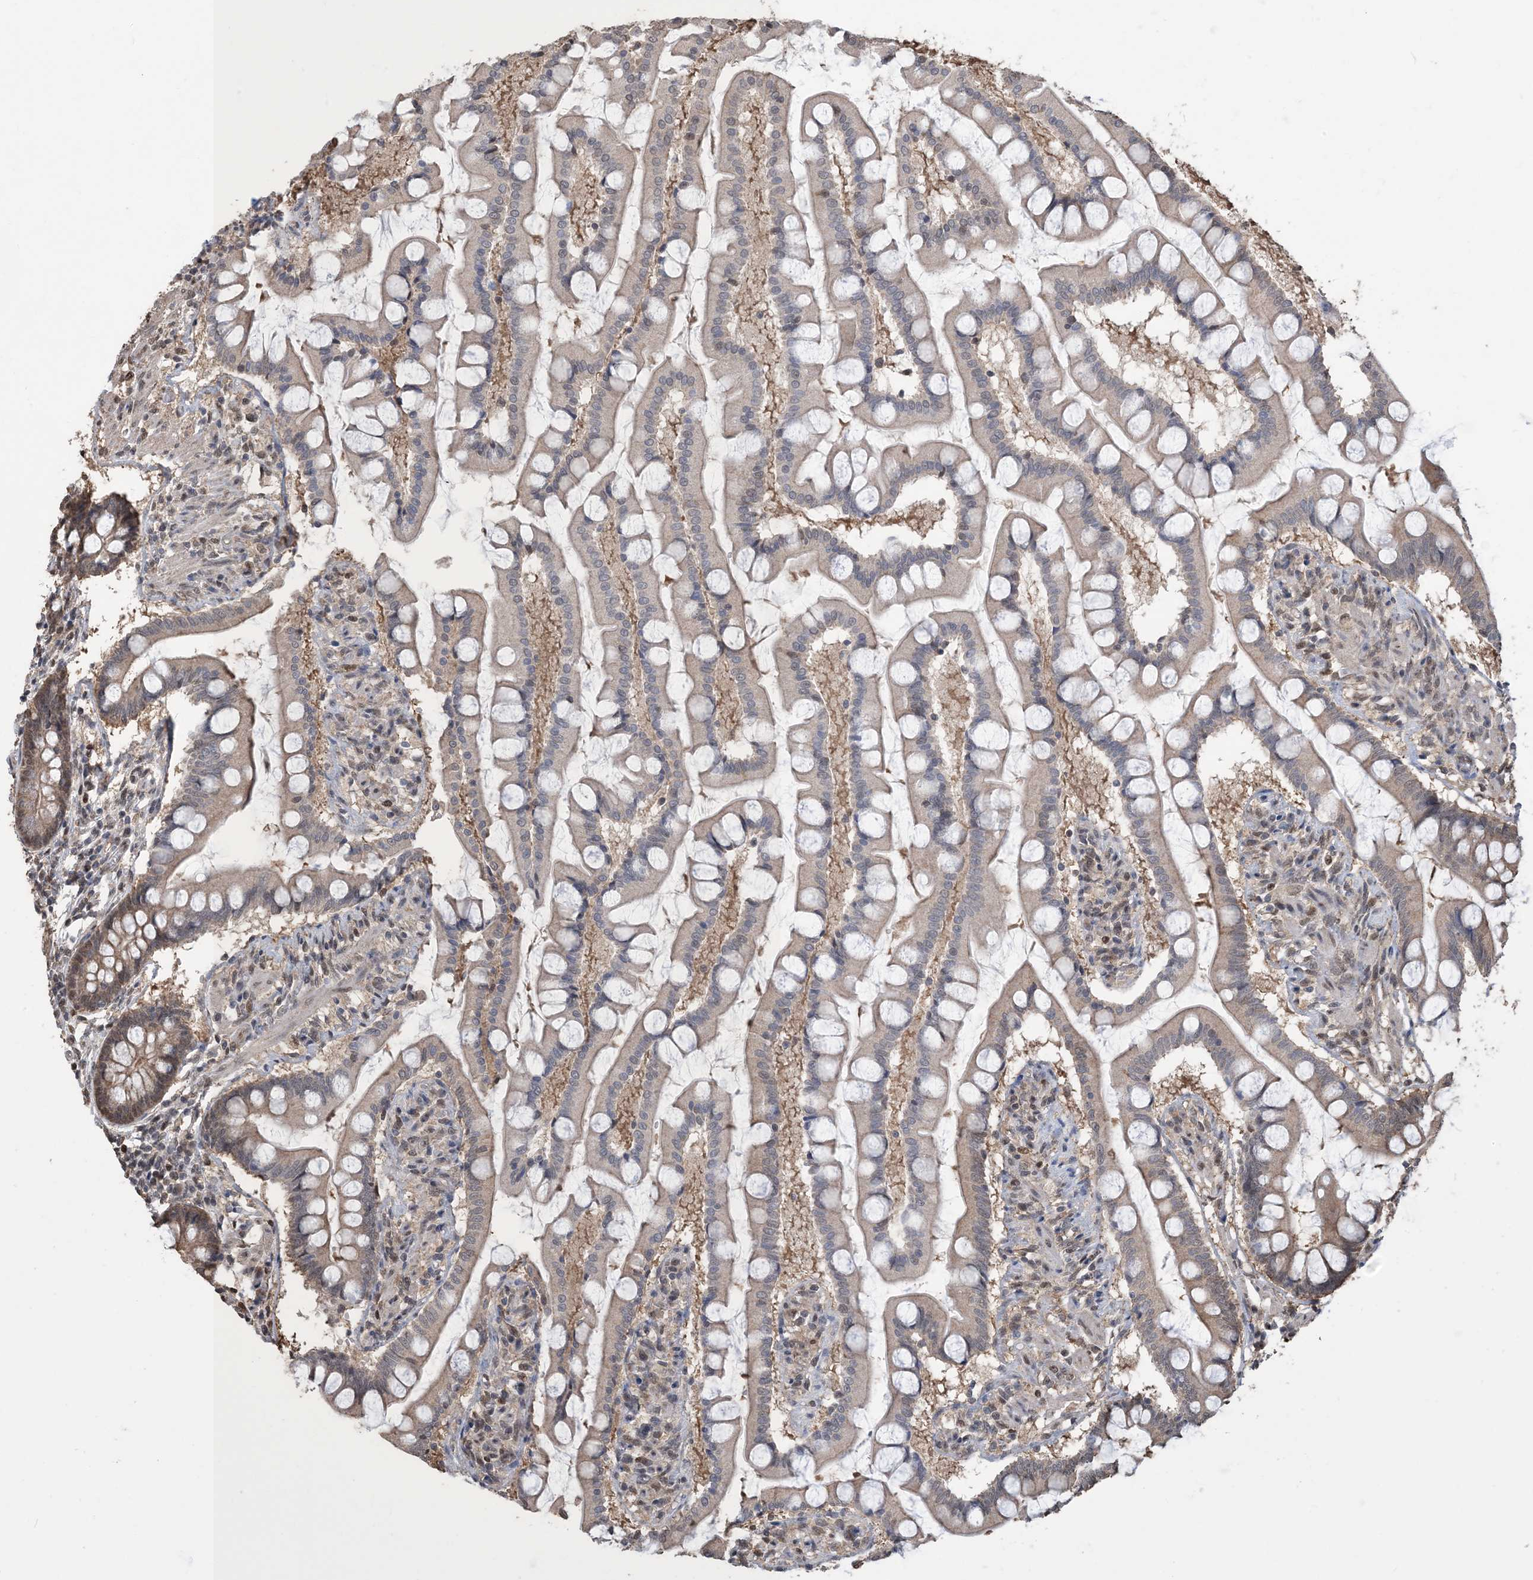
{"staining": {"intensity": "moderate", "quantity": "25%-75%", "location": "cytoplasmic/membranous"}, "tissue": "small intestine", "cell_type": "Glandular cells", "image_type": "normal", "snomed": [{"axis": "morphology", "description": "Normal tissue, NOS"}, {"axis": "topography", "description": "Small intestine"}], "caption": "DAB (3,3'-diaminobenzidine) immunohistochemical staining of unremarkable human small intestine displays moderate cytoplasmic/membranous protein staining in approximately 25%-75% of glandular cells. Using DAB (3,3'-diaminobenzidine) (brown) and hematoxylin (blue) stains, captured at high magnification using brightfield microscopy.", "gene": "HSPA1A", "patient": {"sex": "male", "age": 41}}